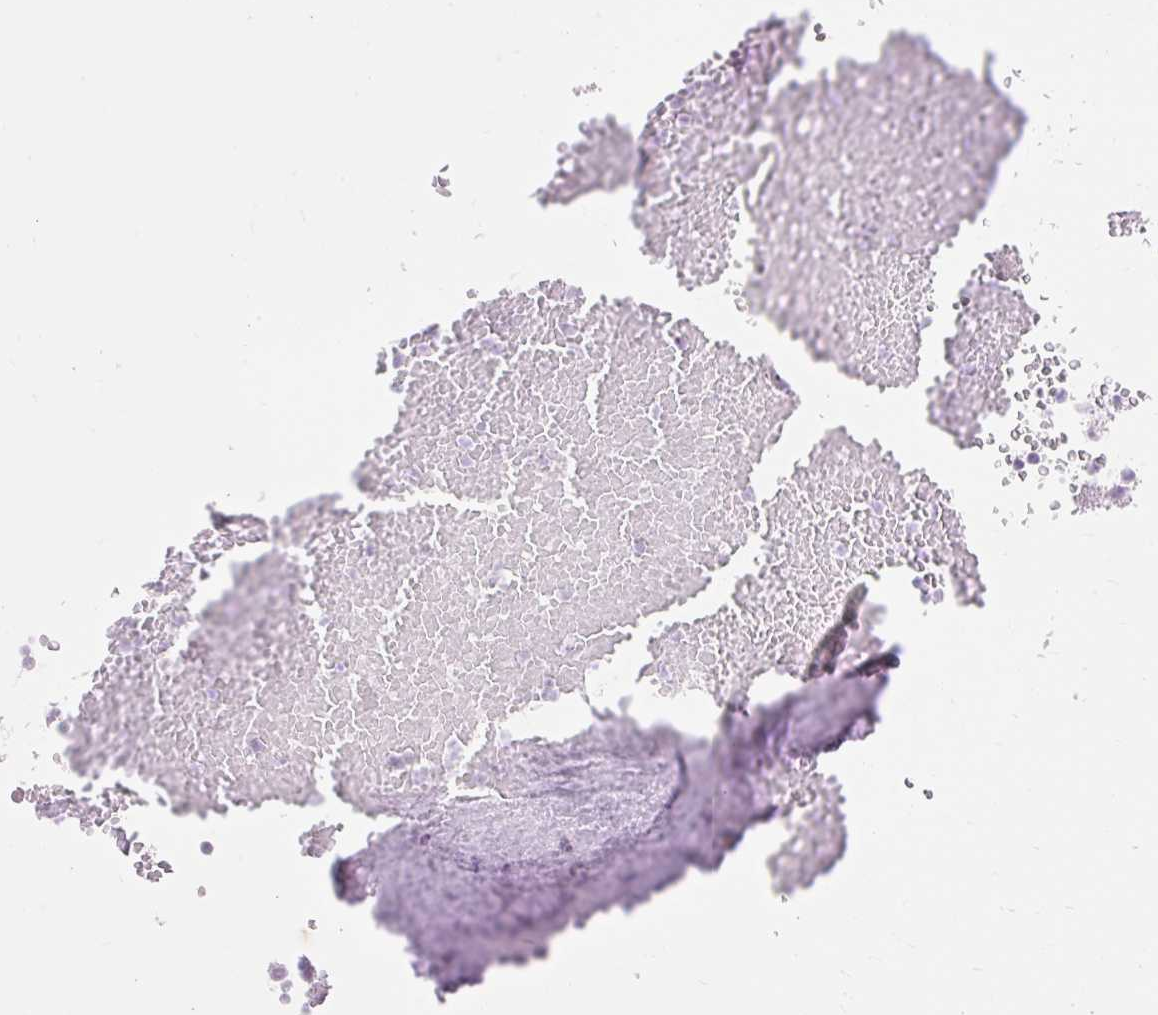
{"staining": {"intensity": "weak", "quantity": "<25%", "location": "nuclear"}, "tissue": "spleen", "cell_type": "Cells in red pulp", "image_type": "normal", "snomed": [{"axis": "morphology", "description": "Normal tissue, NOS"}, {"axis": "topography", "description": "Spleen"}], "caption": "Immunohistochemistry (IHC) histopathology image of unremarkable spleen stained for a protein (brown), which displays no expression in cells in red pulp.", "gene": "H2BW1", "patient": {"sex": "female", "age": 74}}